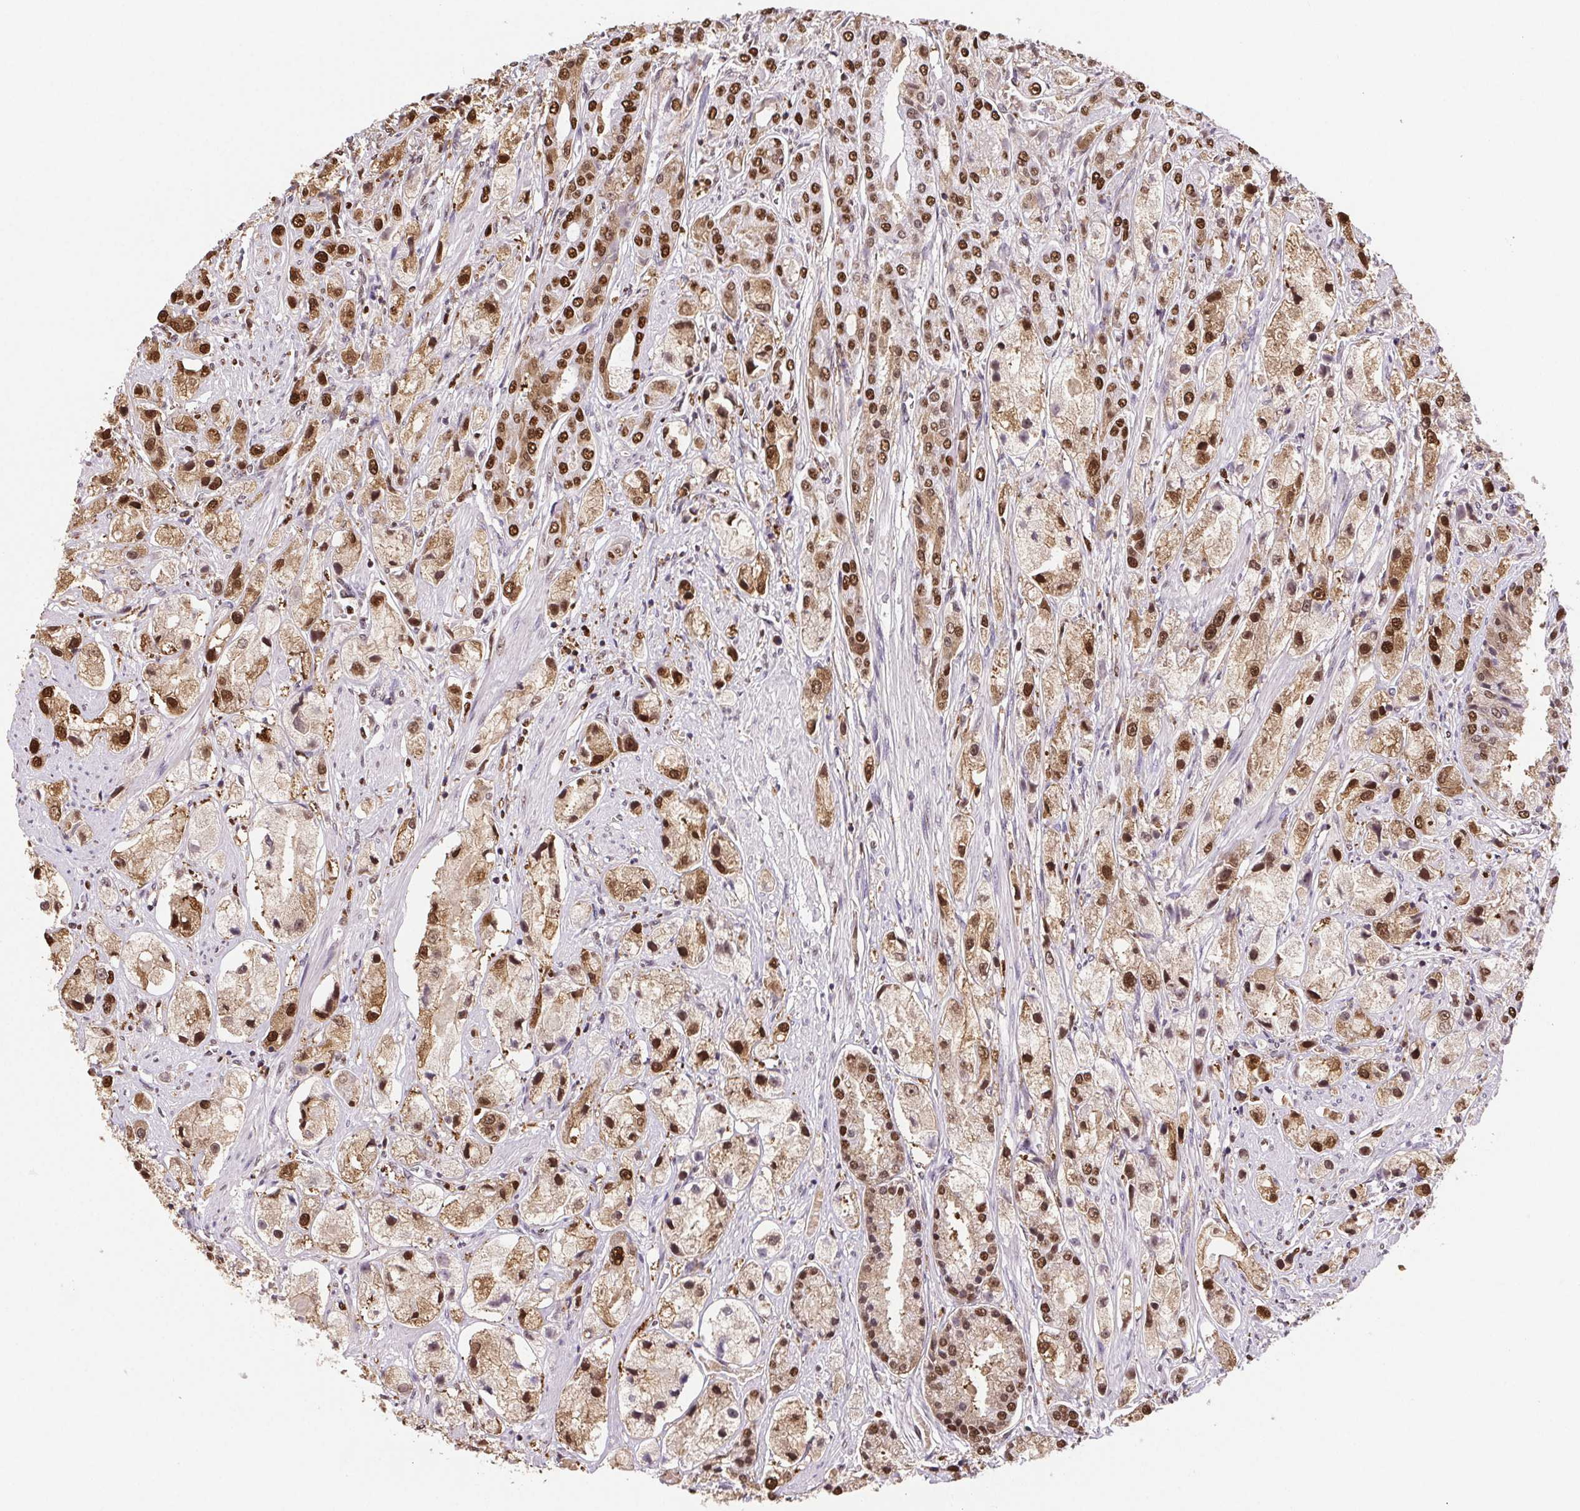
{"staining": {"intensity": "strong", "quantity": ">75%", "location": "nuclear"}, "tissue": "prostate cancer", "cell_type": "Tumor cells", "image_type": "cancer", "snomed": [{"axis": "morphology", "description": "Adenocarcinoma, High grade"}, {"axis": "topography", "description": "Prostate"}], "caption": "The photomicrograph exhibits a brown stain indicating the presence of a protein in the nuclear of tumor cells in prostate cancer.", "gene": "SET", "patient": {"sex": "male", "age": 67}}